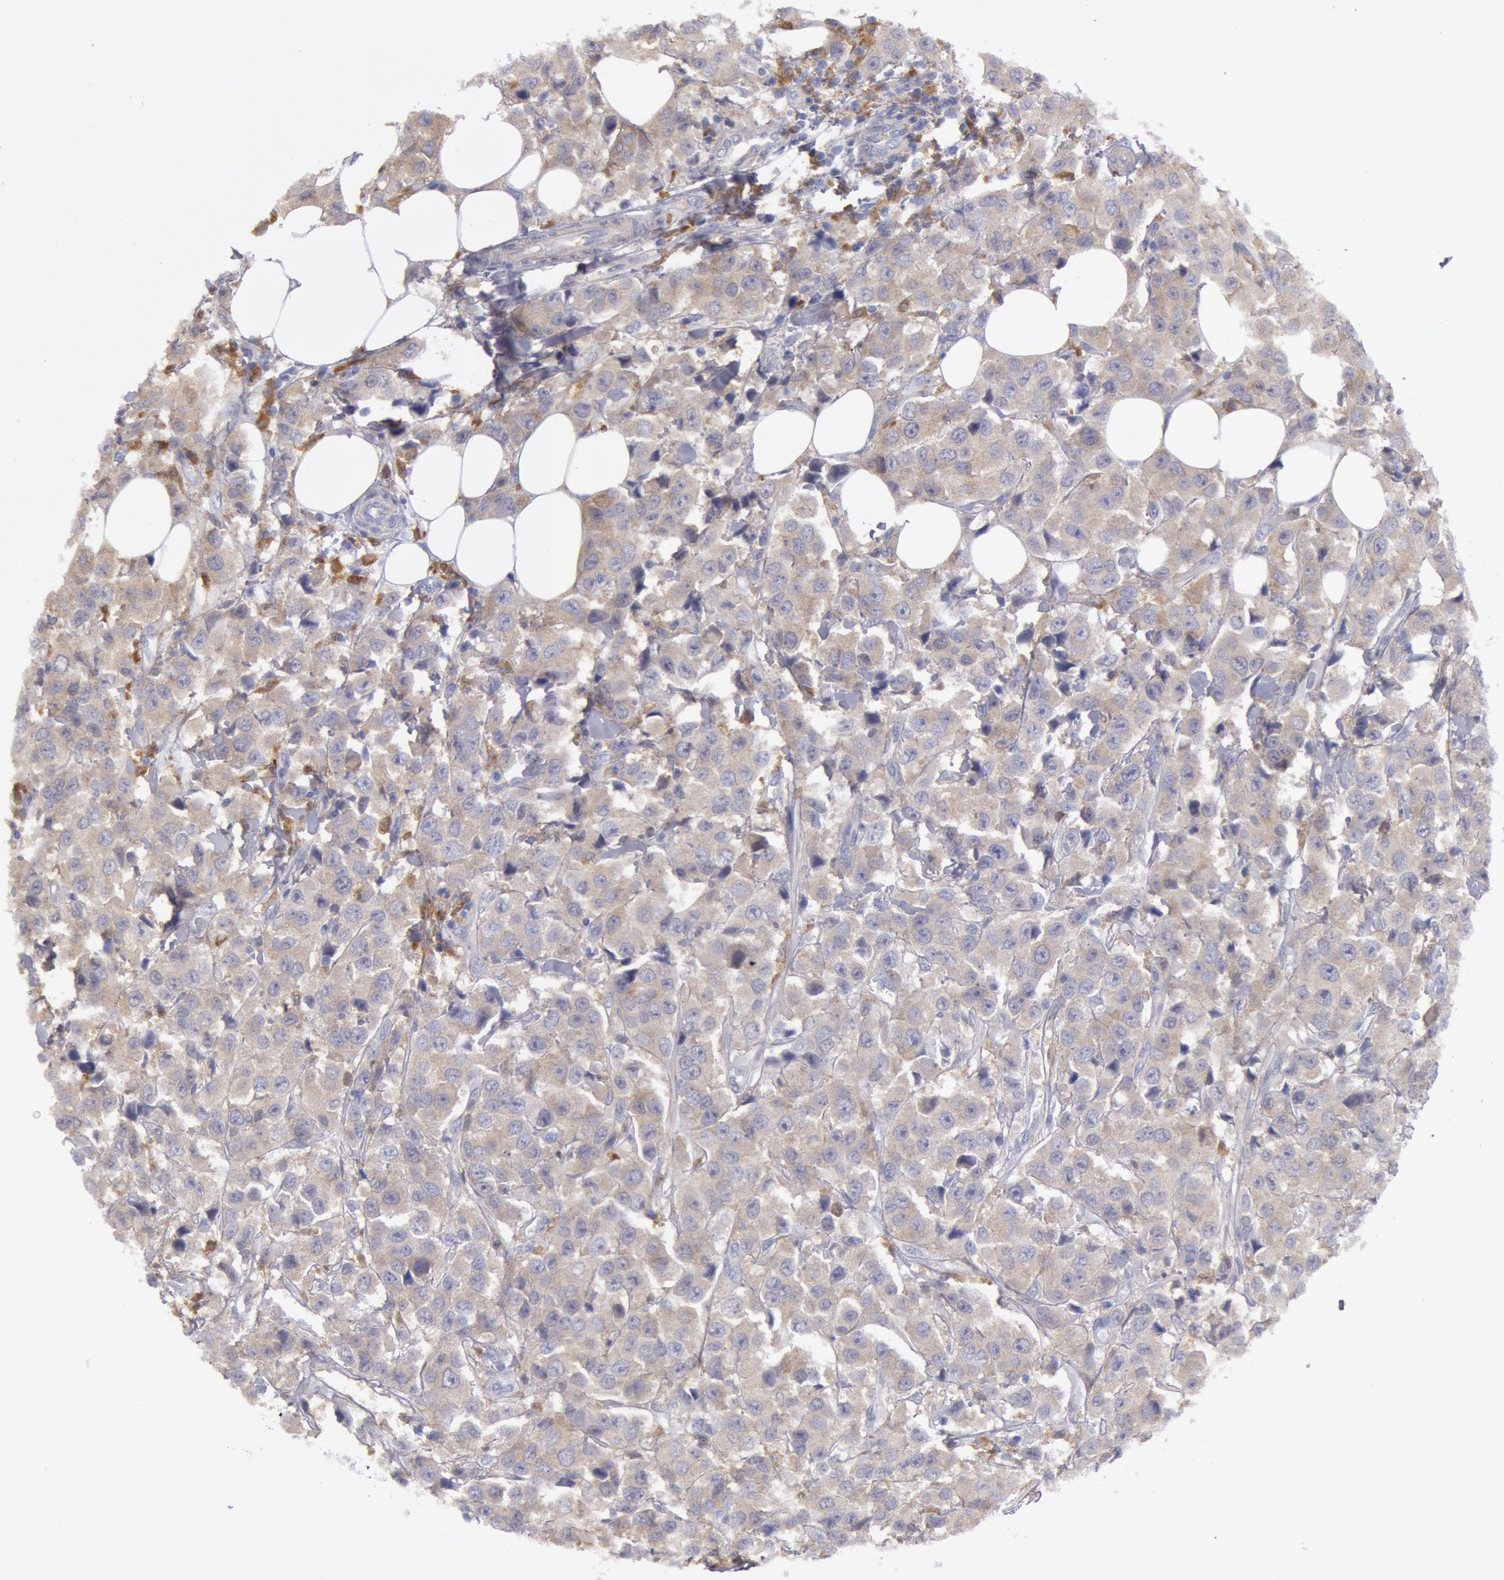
{"staining": {"intensity": "weak", "quantity": ">75%", "location": "cytoplasmic/membranous"}, "tissue": "breast cancer", "cell_type": "Tumor cells", "image_type": "cancer", "snomed": [{"axis": "morphology", "description": "Duct carcinoma"}, {"axis": "topography", "description": "Breast"}], "caption": "This histopathology image exhibits immunohistochemistry (IHC) staining of human breast cancer (invasive ductal carcinoma), with low weak cytoplasmic/membranous positivity in approximately >75% of tumor cells.", "gene": "SYK", "patient": {"sex": "female", "age": 58}}